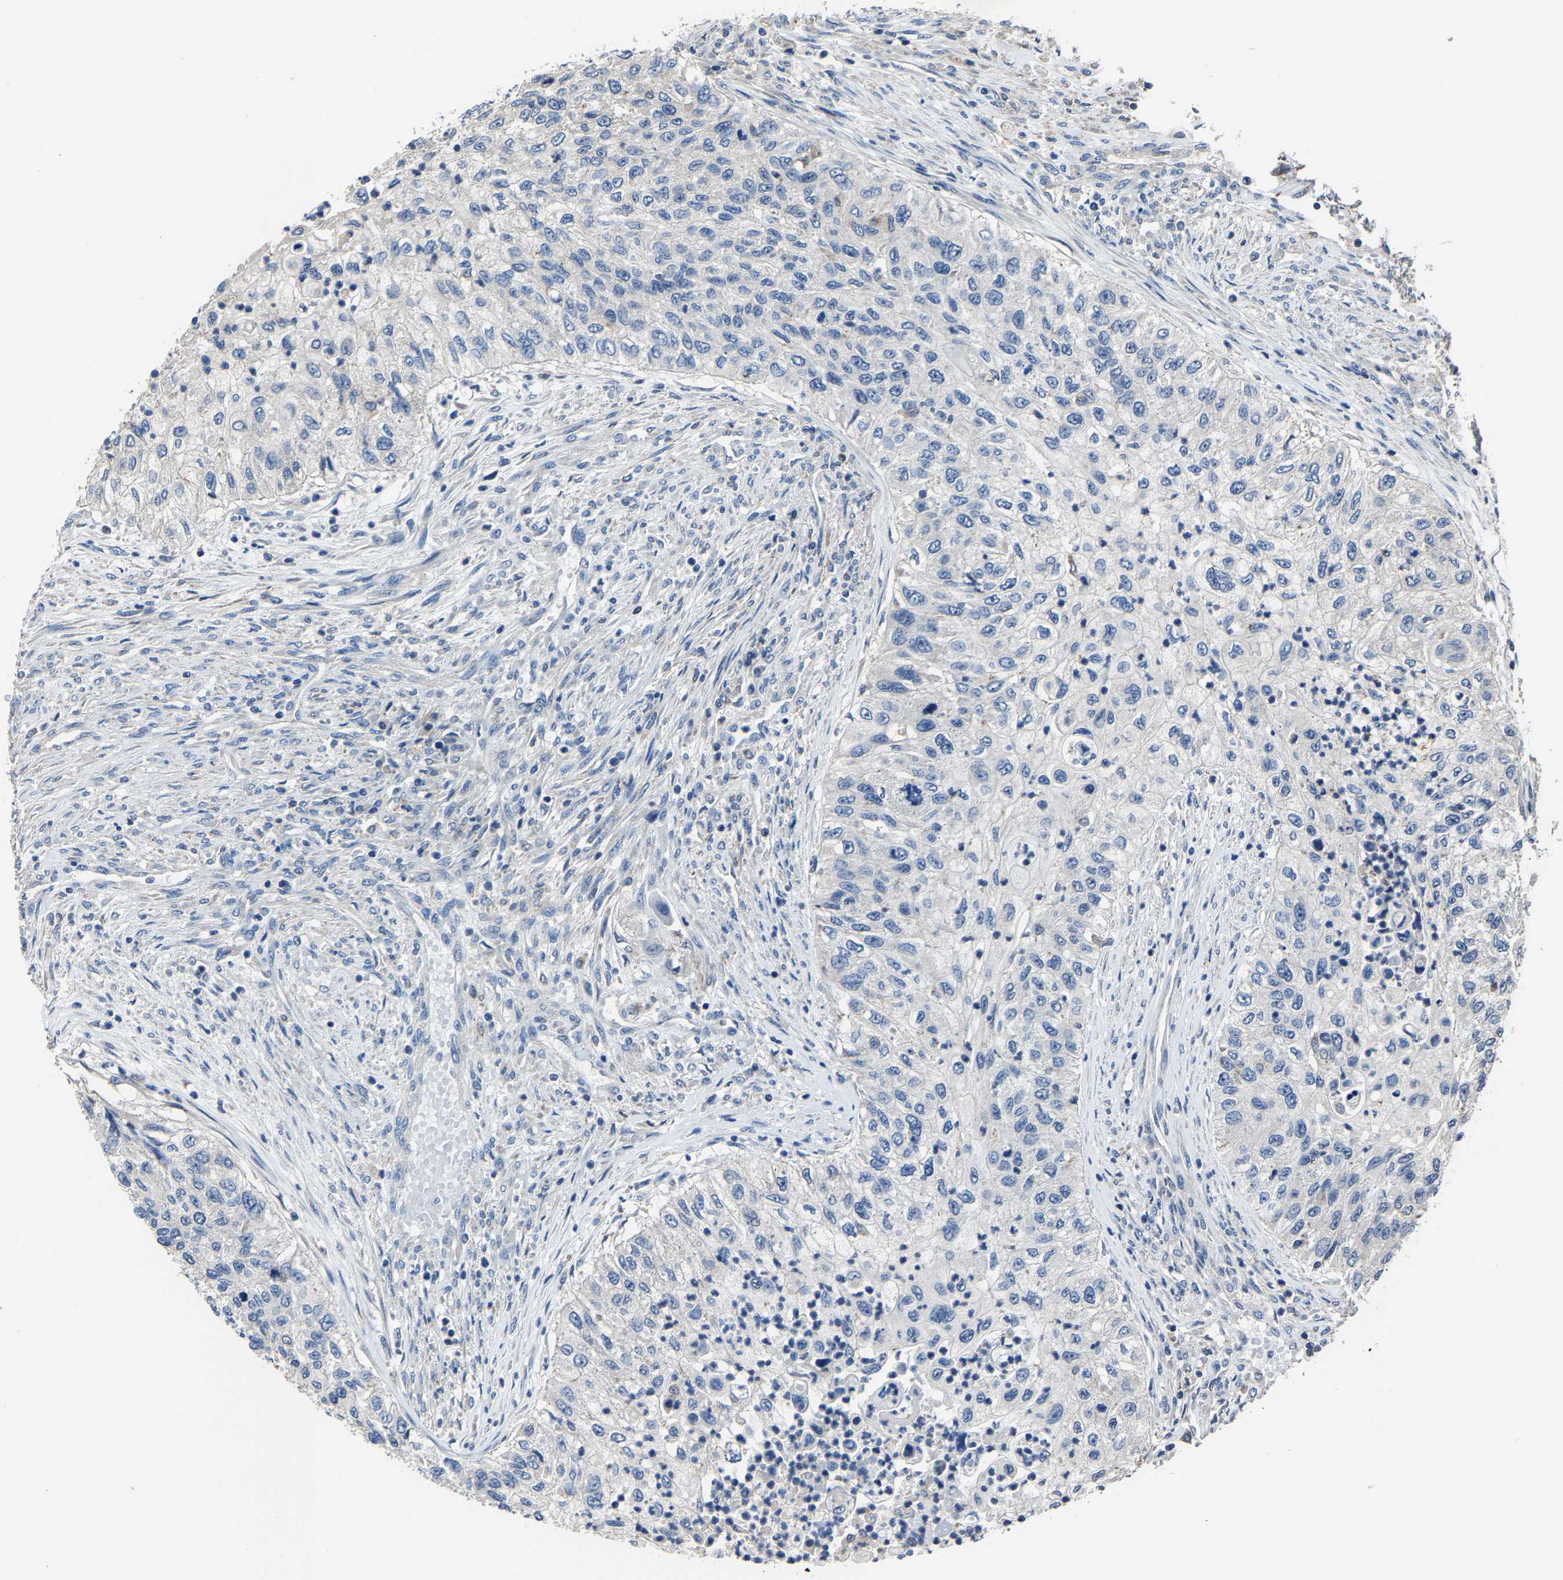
{"staining": {"intensity": "negative", "quantity": "none", "location": "none"}, "tissue": "urothelial cancer", "cell_type": "Tumor cells", "image_type": "cancer", "snomed": [{"axis": "morphology", "description": "Urothelial carcinoma, High grade"}, {"axis": "topography", "description": "Urinary bladder"}], "caption": "Human urothelial cancer stained for a protein using immunohistochemistry (IHC) shows no expression in tumor cells.", "gene": "STRBP", "patient": {"sex": "female", "age": 60}}